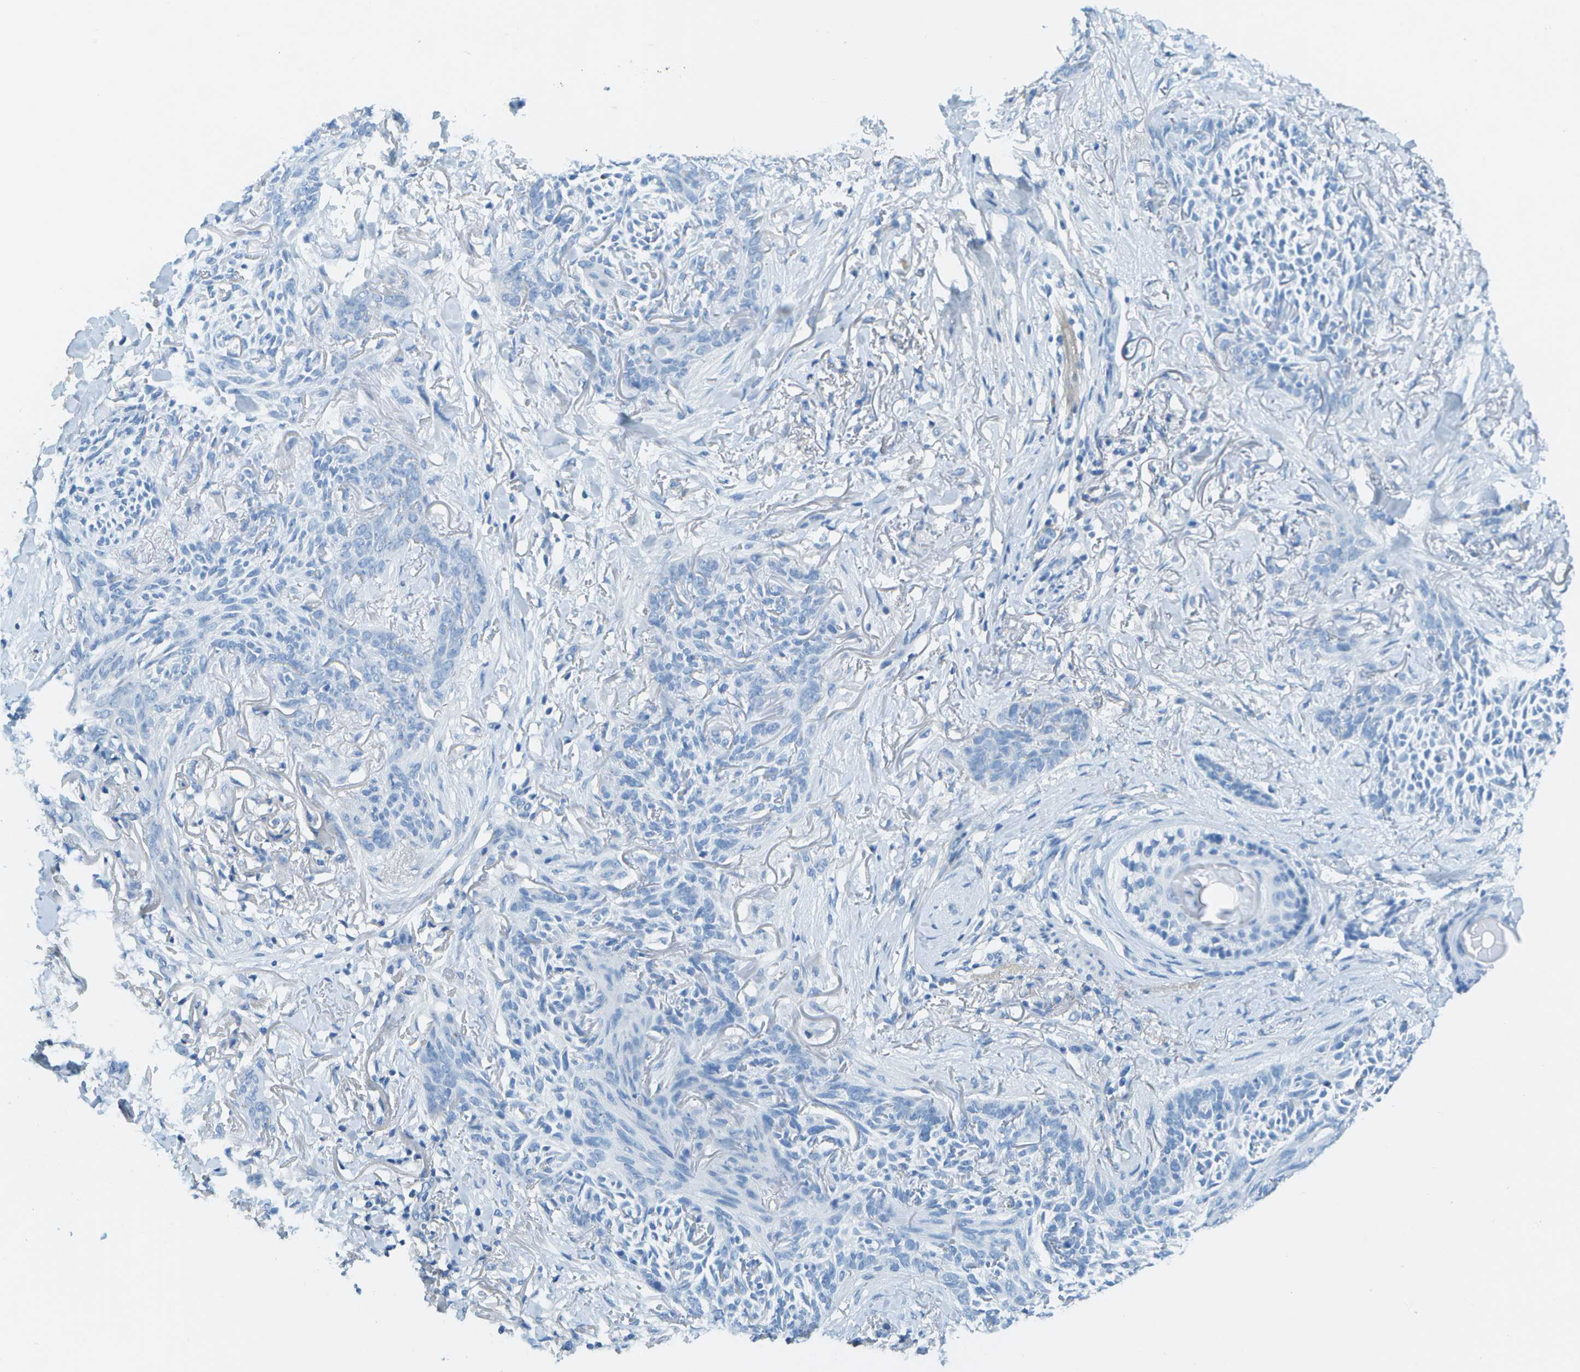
{"staining": {"intensity": "negative", "quantity": "none", "location": "none"}, "tissue": "skin cancer", "cell_type": "Tumor cells", "image_type": "cancer", "snomed": [{"axis": "morphology", "description": "Basal cell carcinoma"}, {"axis": "topography", "description": "Skin"}], "caption": "Image shows no significant protein positivity in tumor cells of skin cancer. (DAB (3,3'-diaminobenzidine) IHC visualized using brightfield microscopy, high magnification).", "gene": "C1S", "patient": {"sex": "female", "age": 84}}